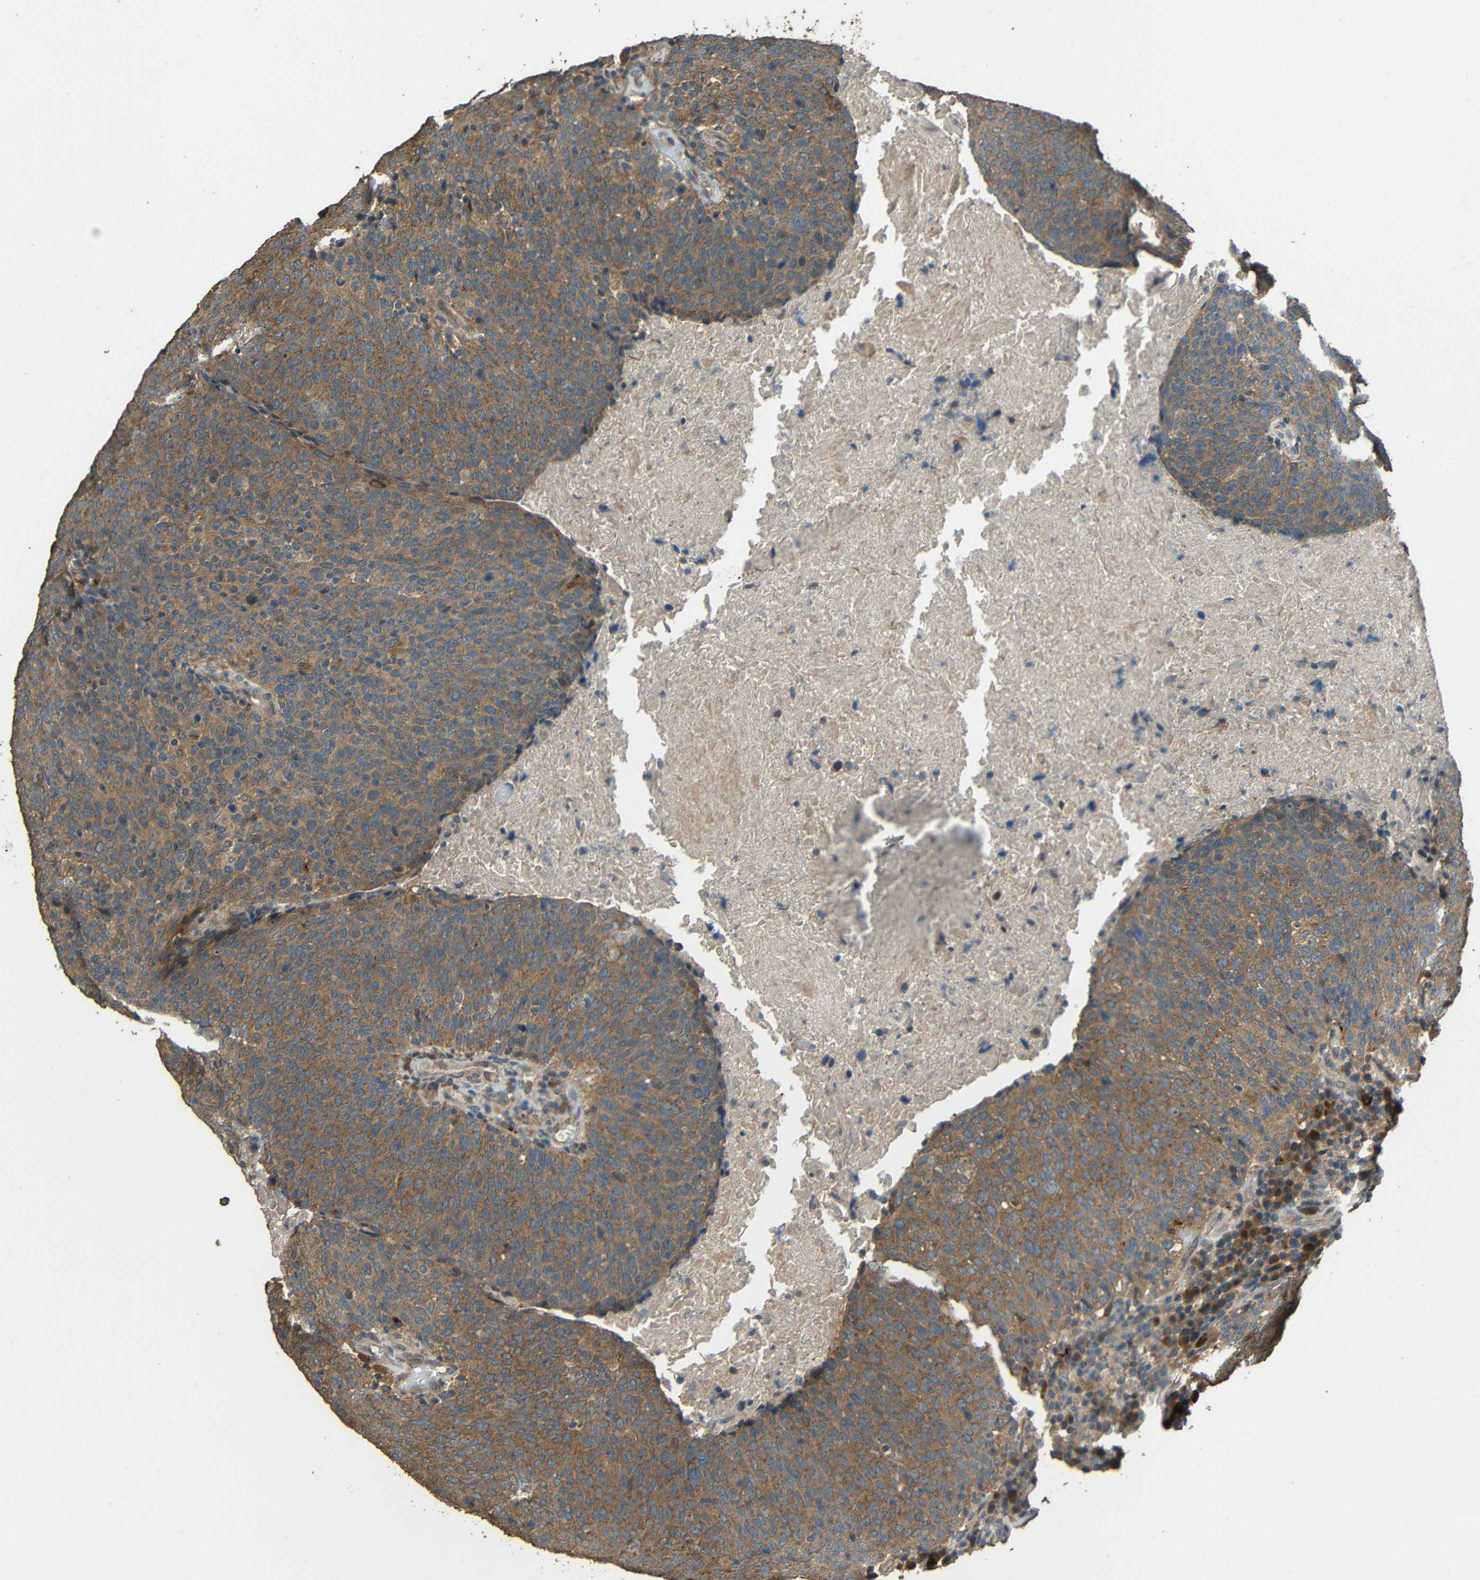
{"staining": {"intensity": "moderate", "quantity": ">75%", "location": "cytoplasmic/membranous"}, "tissue": "head and neck cancer", "cell_type": "Tumor cells", "image_type": "cancer", "snomed": [{"axis": "morphology", "description": "Squamous cell carcinoma, NOS"}, {"axis": "morphology", "description": "Squamous cell carcinoma, metastatic, NOS"}, {"axis": "topography", "description": "Lymph node"}, {"axis": "topography", "description": "Head-Neck"}], "caption": "Metastatic squamous cell carcinoma (head and neck) tissue exhibits moderate cytoplasmic/membranous positivity in about >75% of tumor cells, visualized by immunohistochemistry.", "gene": "ACACA", "patient": {"sex": "male", "age": 62}}